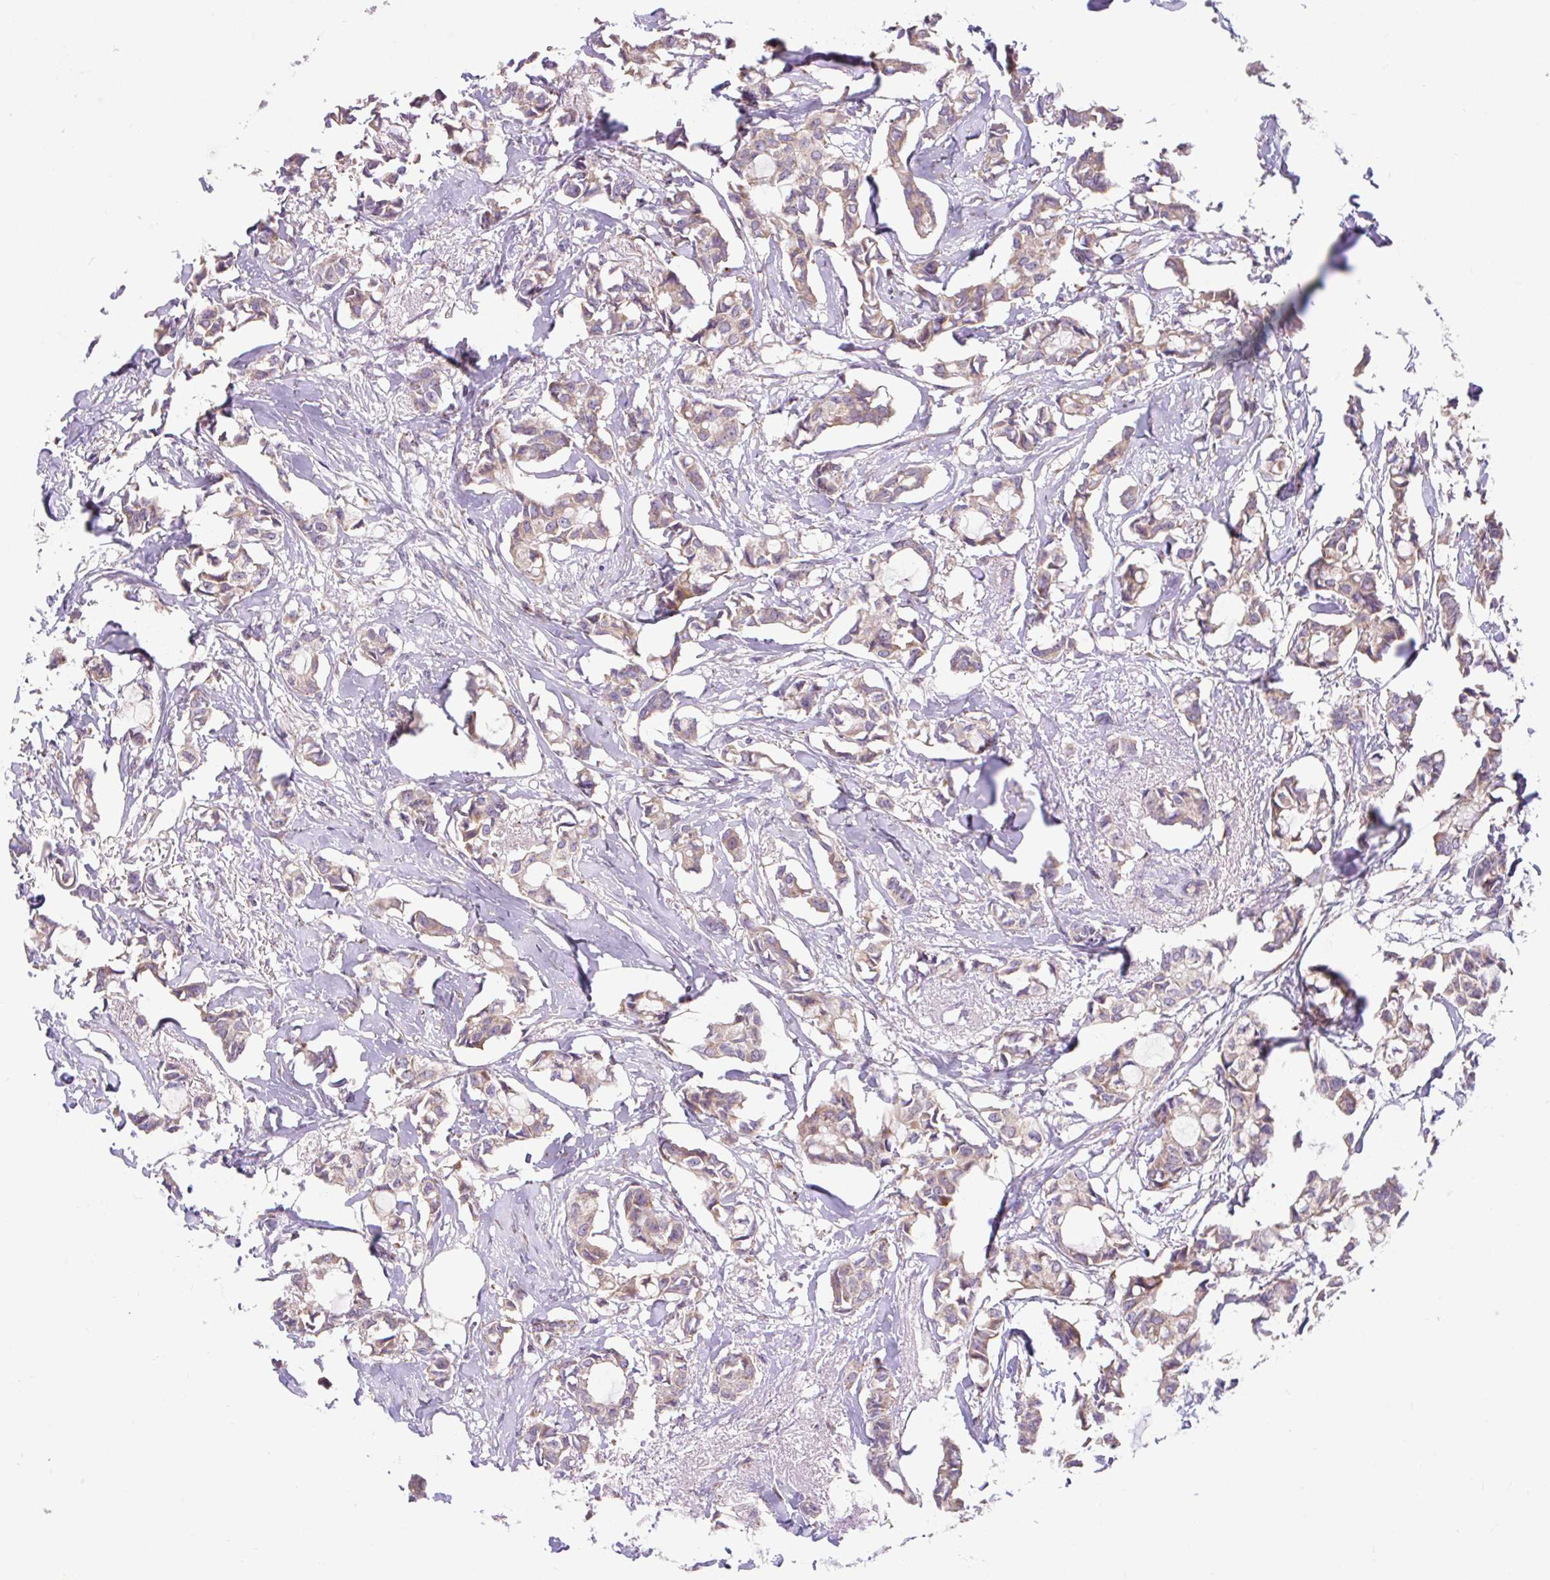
{"staining": {"intensity": "moderate", "quantity": "25%-75%", "location": "cytoplasmic/membranous"}, "tissue": "breast cancer", "cell_type": "Tumor cells", "image_type": "cancer", "snomed": [{"axis": "morphology", "description": "Duct carcinoma"}, {"axis": "topography", "description": "Breast"}], "caption": "Immunohistochemical staining of breast invasive ductal carcinoma reveals medium levels of moderate cytoplasmic/membranous protein positivity in about 25%-75% of tumor cells.", "gene": "RALBP1", "patient": {"sex": "female", "age": 73}}